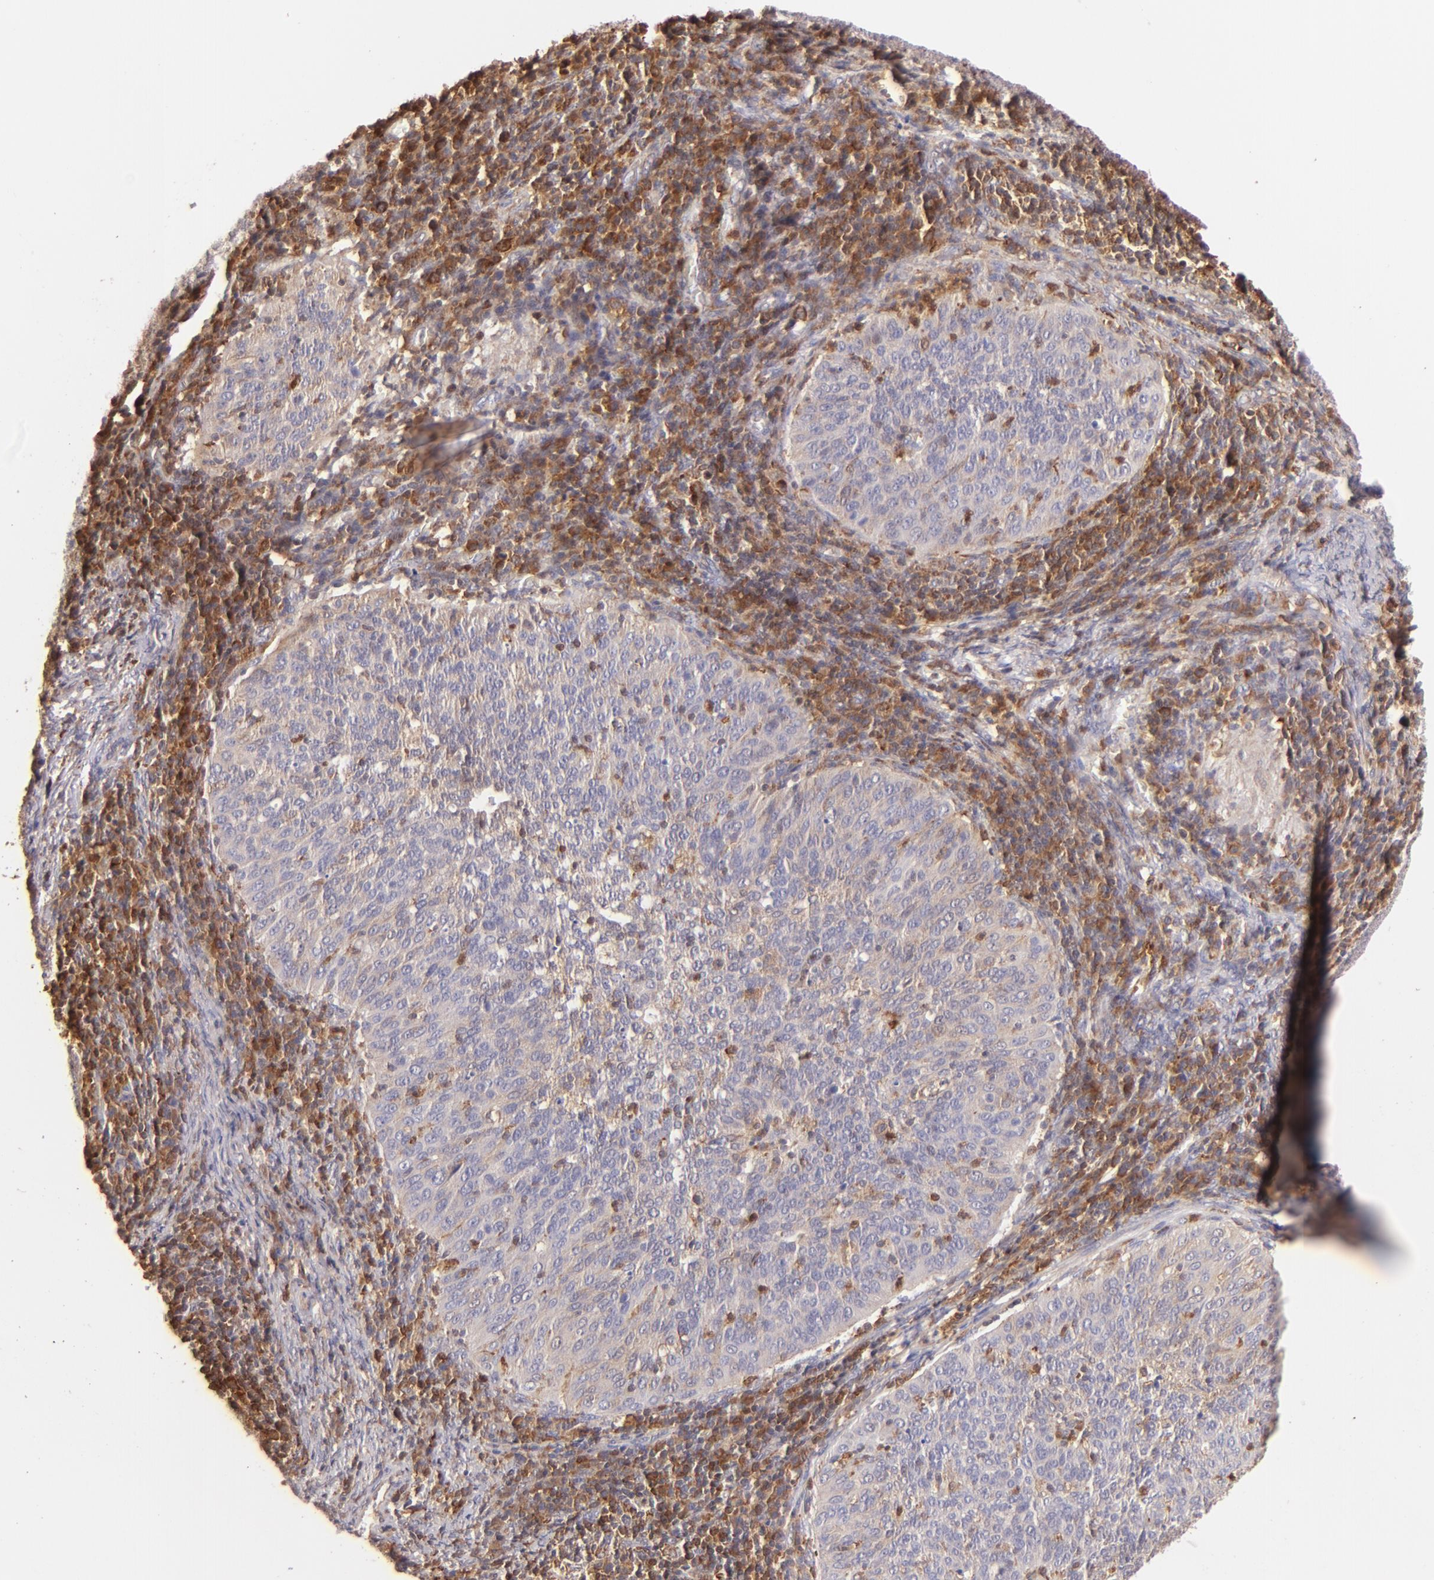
{"staining": {"intensity": "weak", "quantity": "25%-75%", "location": "cytoplasmic/membranous"}, "tissue": "cervical cancer", "cell_type": "Tumor cells", "image_type": "cancer", "snomed": [{"axis": "morphology", "description": "Squamous cell carcinoma, NOS"}, {"axis": "topography", "description": "Cervix"}], "caption": "A photomicrograph of squamous cell carcinoma (cervical) stained for a protein demonstrates weak cytoplasmic/membranous brown staining in tumor cells. Using DAB (brown) and hematoxylin (blue) stains, captured at high magnification using brightfield microscopy.", "gene": "BTK", "patient": {"sex": "female", "age": 39}}